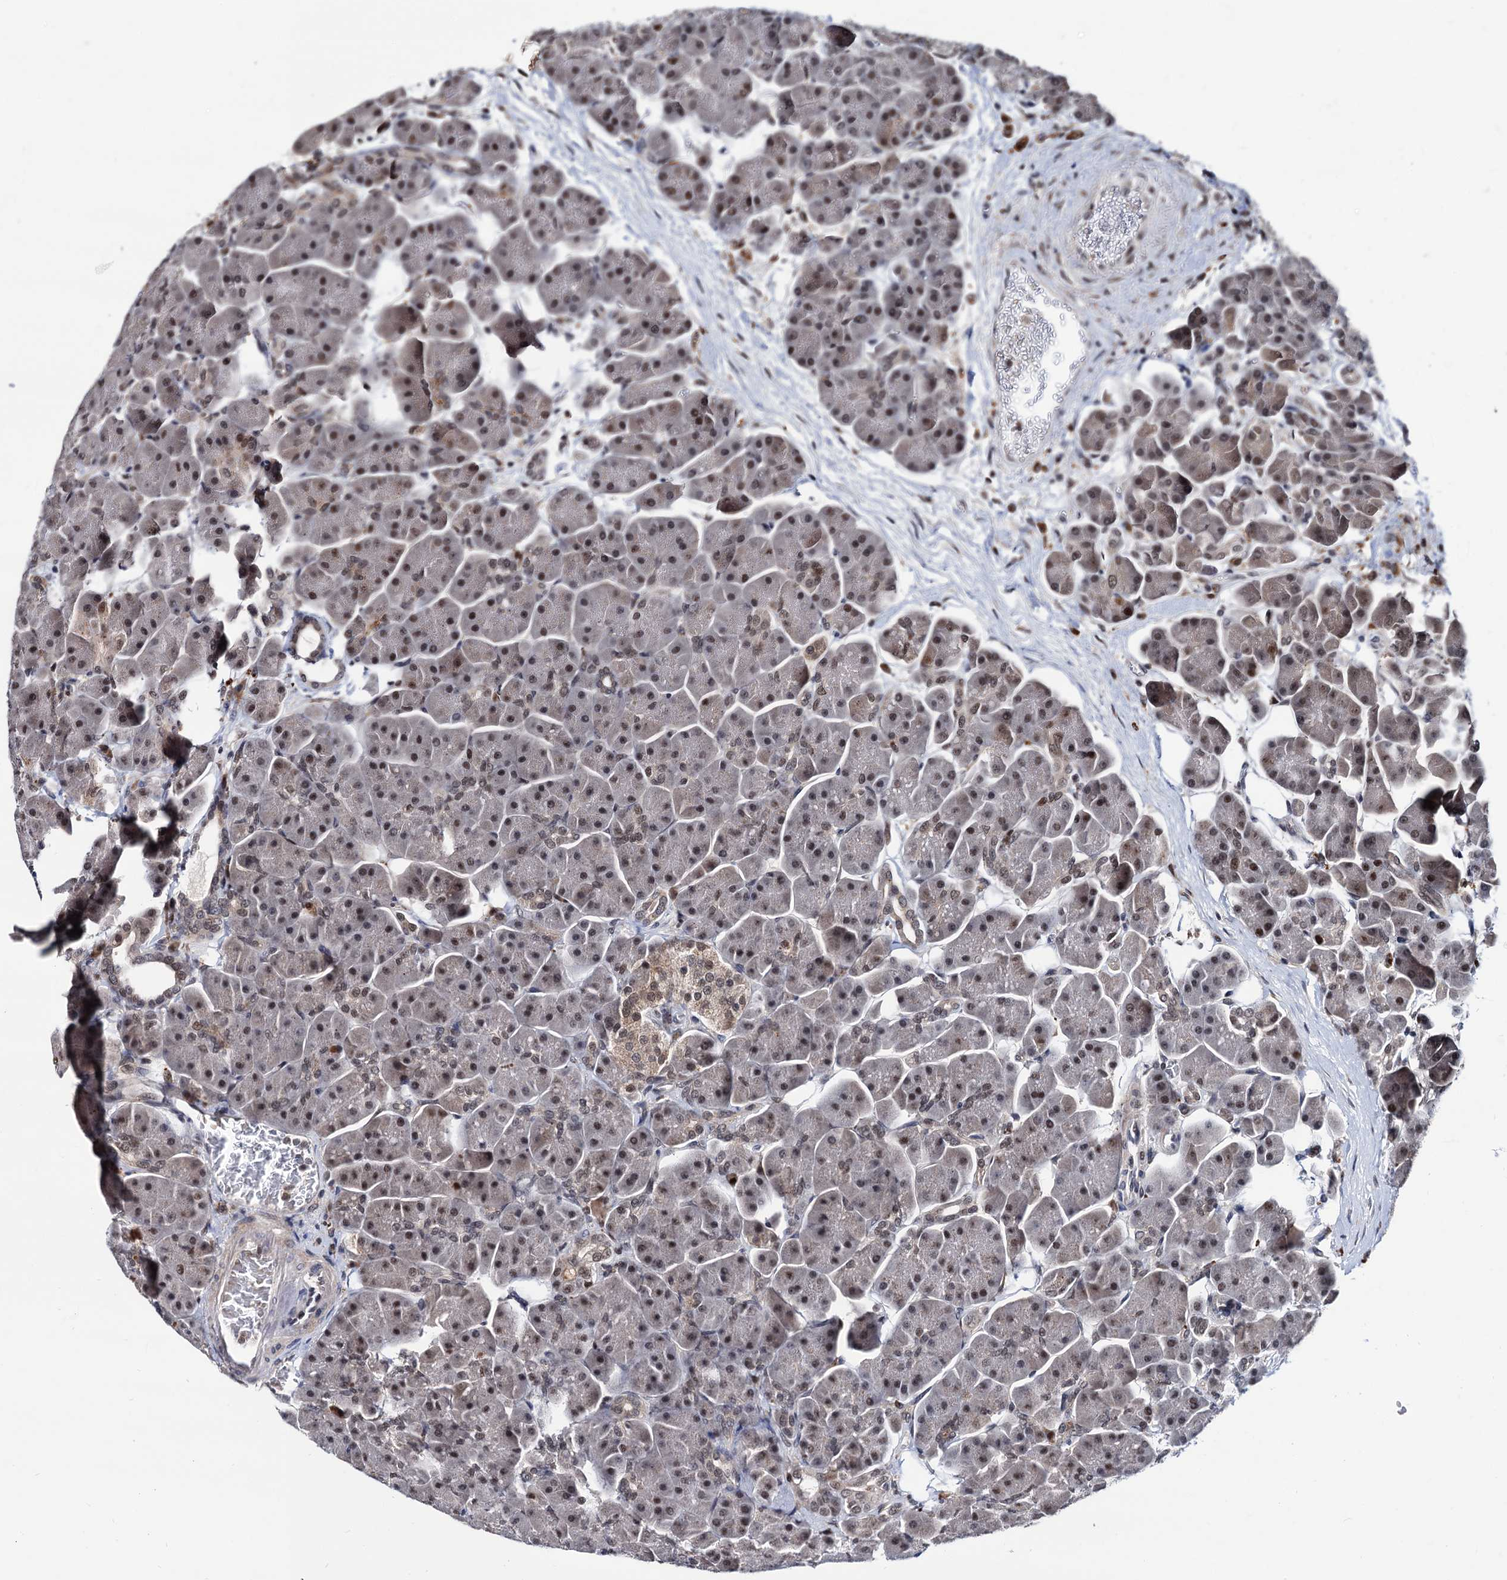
{"staining": {"intensity": "moderate", "quantity": "25%-75%", "location": "nuclear"}, "tissue": "pancreas", "cell_type": "Exocrine glandular cells", "image_type": "normal", "snomed": [{"axis": "morphology", "description": "Normal tissue, NOS"}, {"axis": "topography", "description": "Pancreas"}], "caption": "This photomicrograph demonstrates immunohistochemistry staining of normal human pancreas, with medium moderate nuclear positivity in about 25%-75% of exocrine glandular cells.", "gene": "RNASEH2B", "patient": {"sex": "male", "age": 66}}